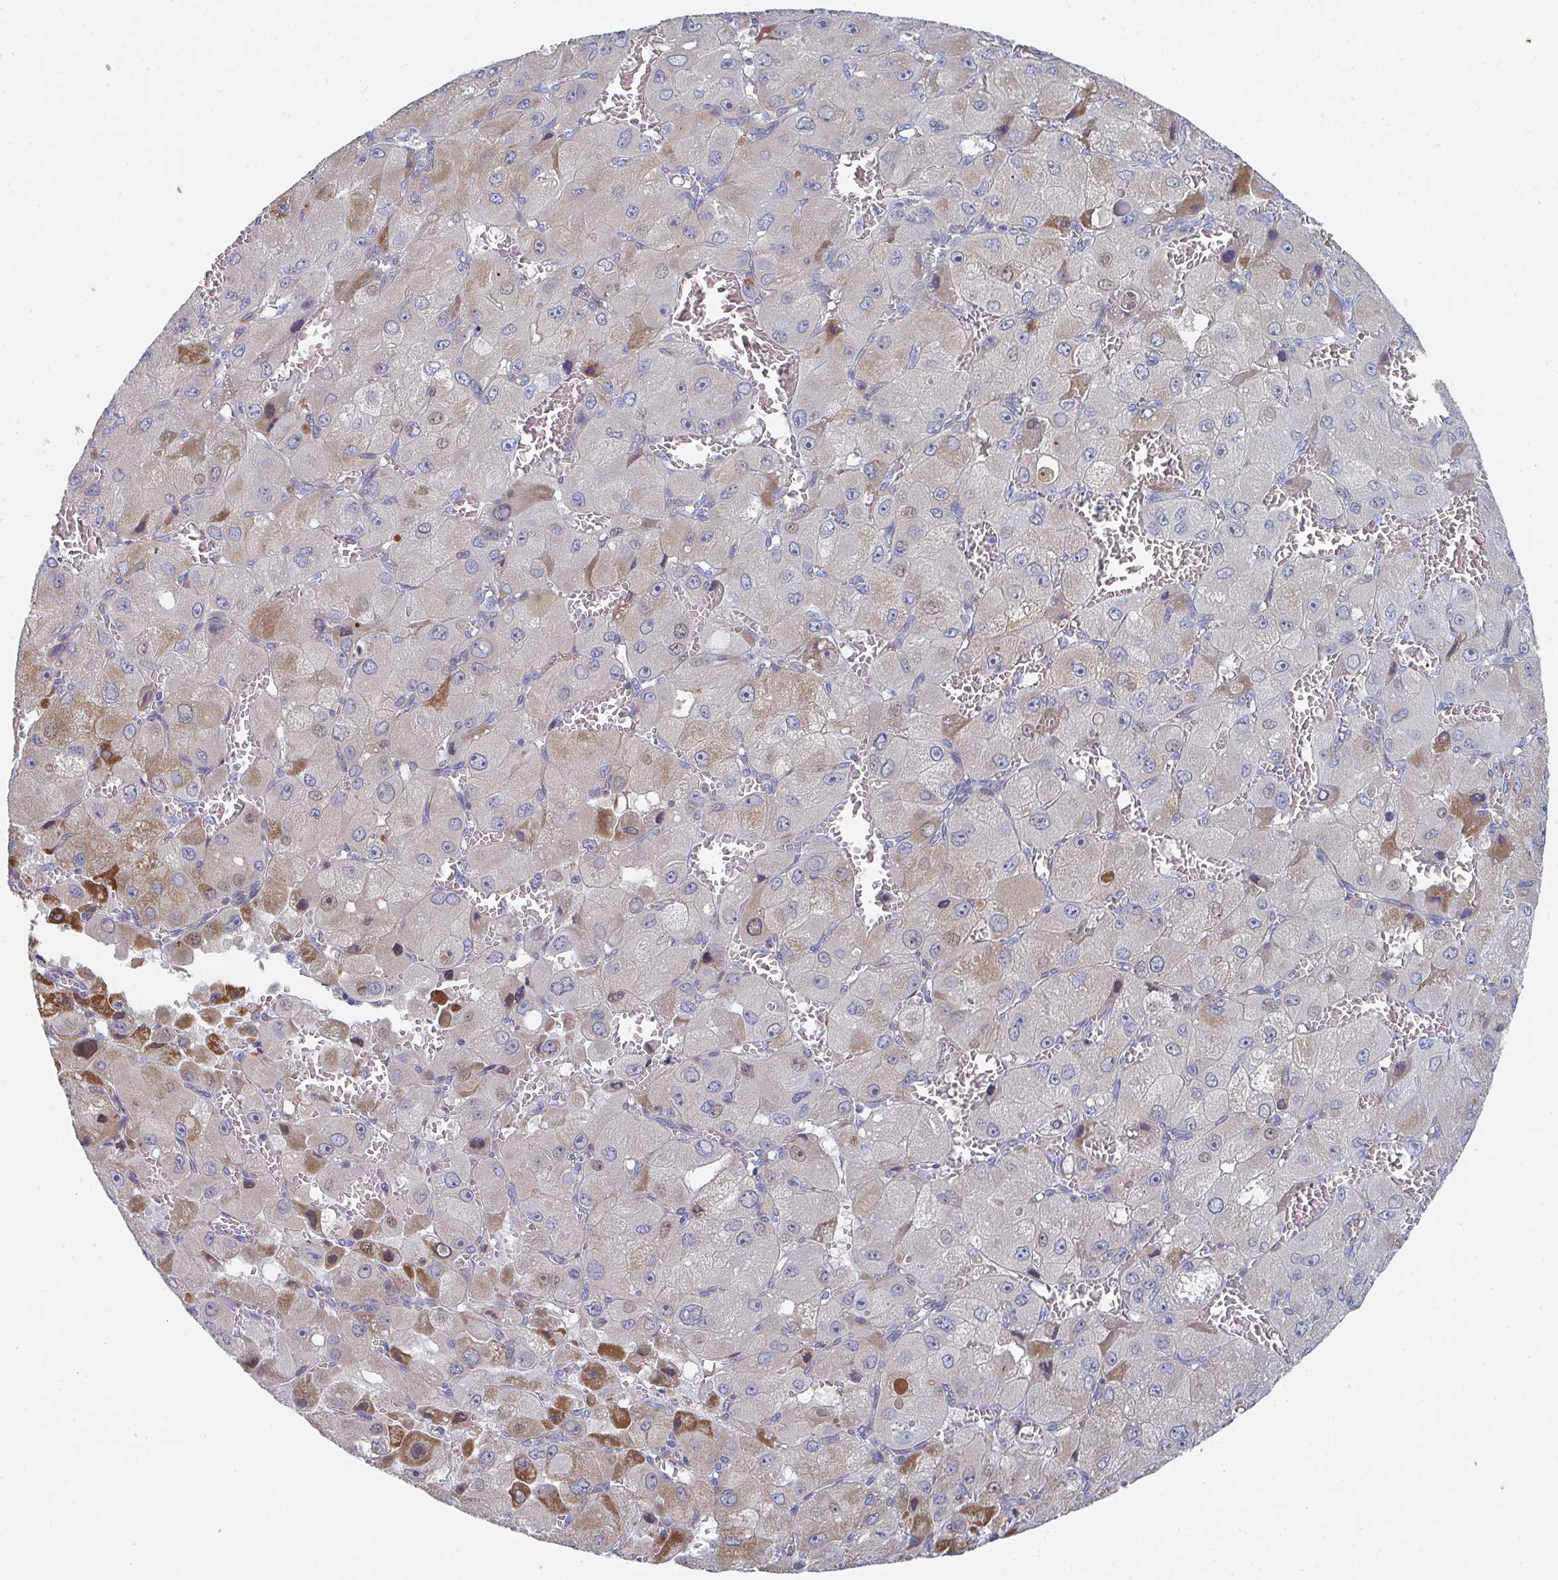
{"staining": {"intensity": "moderate", "quantity": "25%-75%", "location": "cytoplasmic/membranous"}, "tissue": "liver cancer", "cell_type": "Tumor cells", "image_type": "cancer", "snomed": [{"axis": "morphology", "description": "Carcinoma, Hepatocellular, NOS"}, {"axis": "topography", "description": "Liver"}], "caption": "A high-resolution photomicrograph shows immunohistochemistry staining of liver hepatocellular carcinoma, which displays moderate cytoplasmic/membranous positivity in about 25%-75% of tumor cells.", "gene": "PSMG1", "patient": {"sex": "male", "age": 27}}